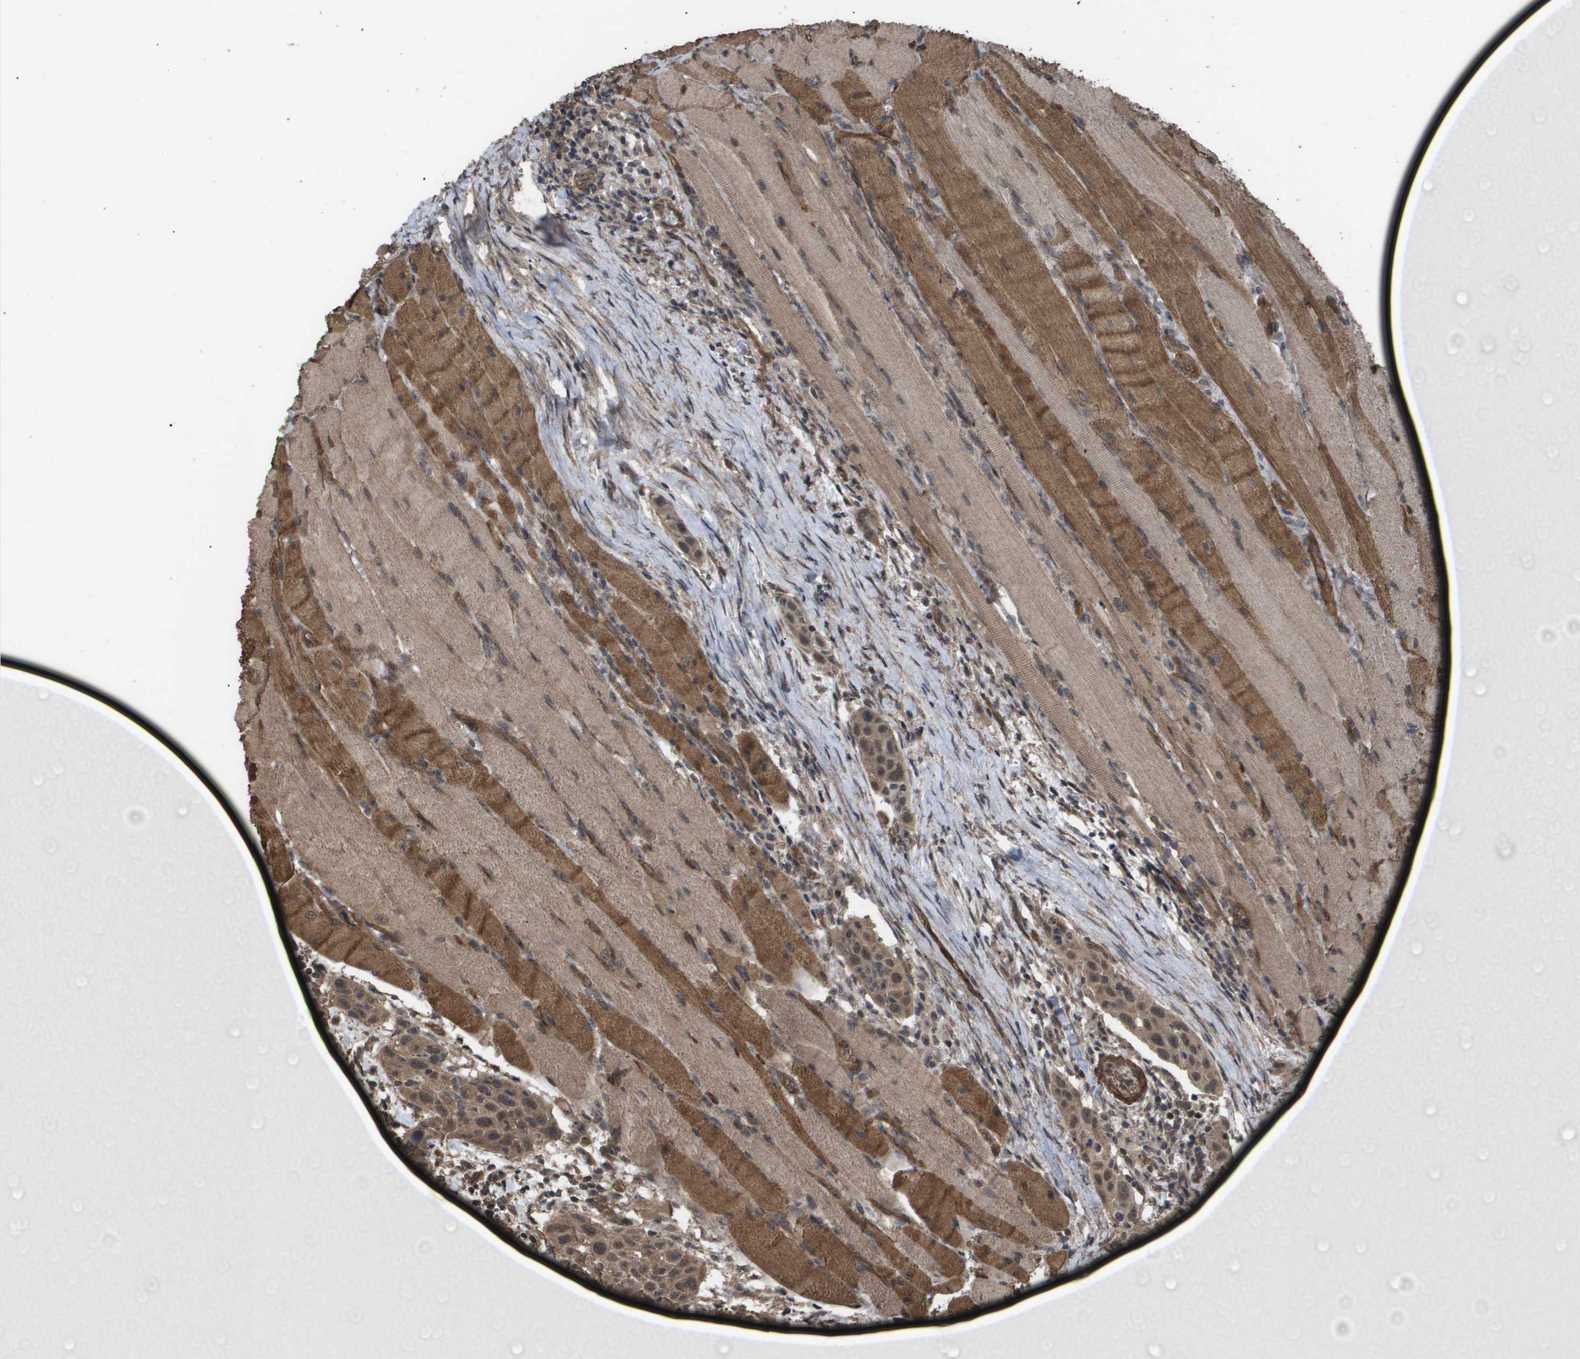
{"staining": {"intensity": "moderate", "quantity": ">75%", "location": "cytoplasmic/membranous,nuclear"}, "tissue": "head and neck cancer", "cell_type": "Tumor cells", "image_type": "cancer", "snomed": [{"axis": "morphology", "description": "Squamous cell carcinoma, NOS"}, {"axis": "topography", "description": "Oral tissue"}, {"axis": "topography", "description": "Head-Neck"}], "caption": "This is an image of immunohistochemistry staining of head and neck squamous cell carcinoma, which shows moderate staining in the cytoplasmic/membranous and nuclear of tumor cells.", "gene": "CUL5", "patient": {"sex": "female", "age": 50}}